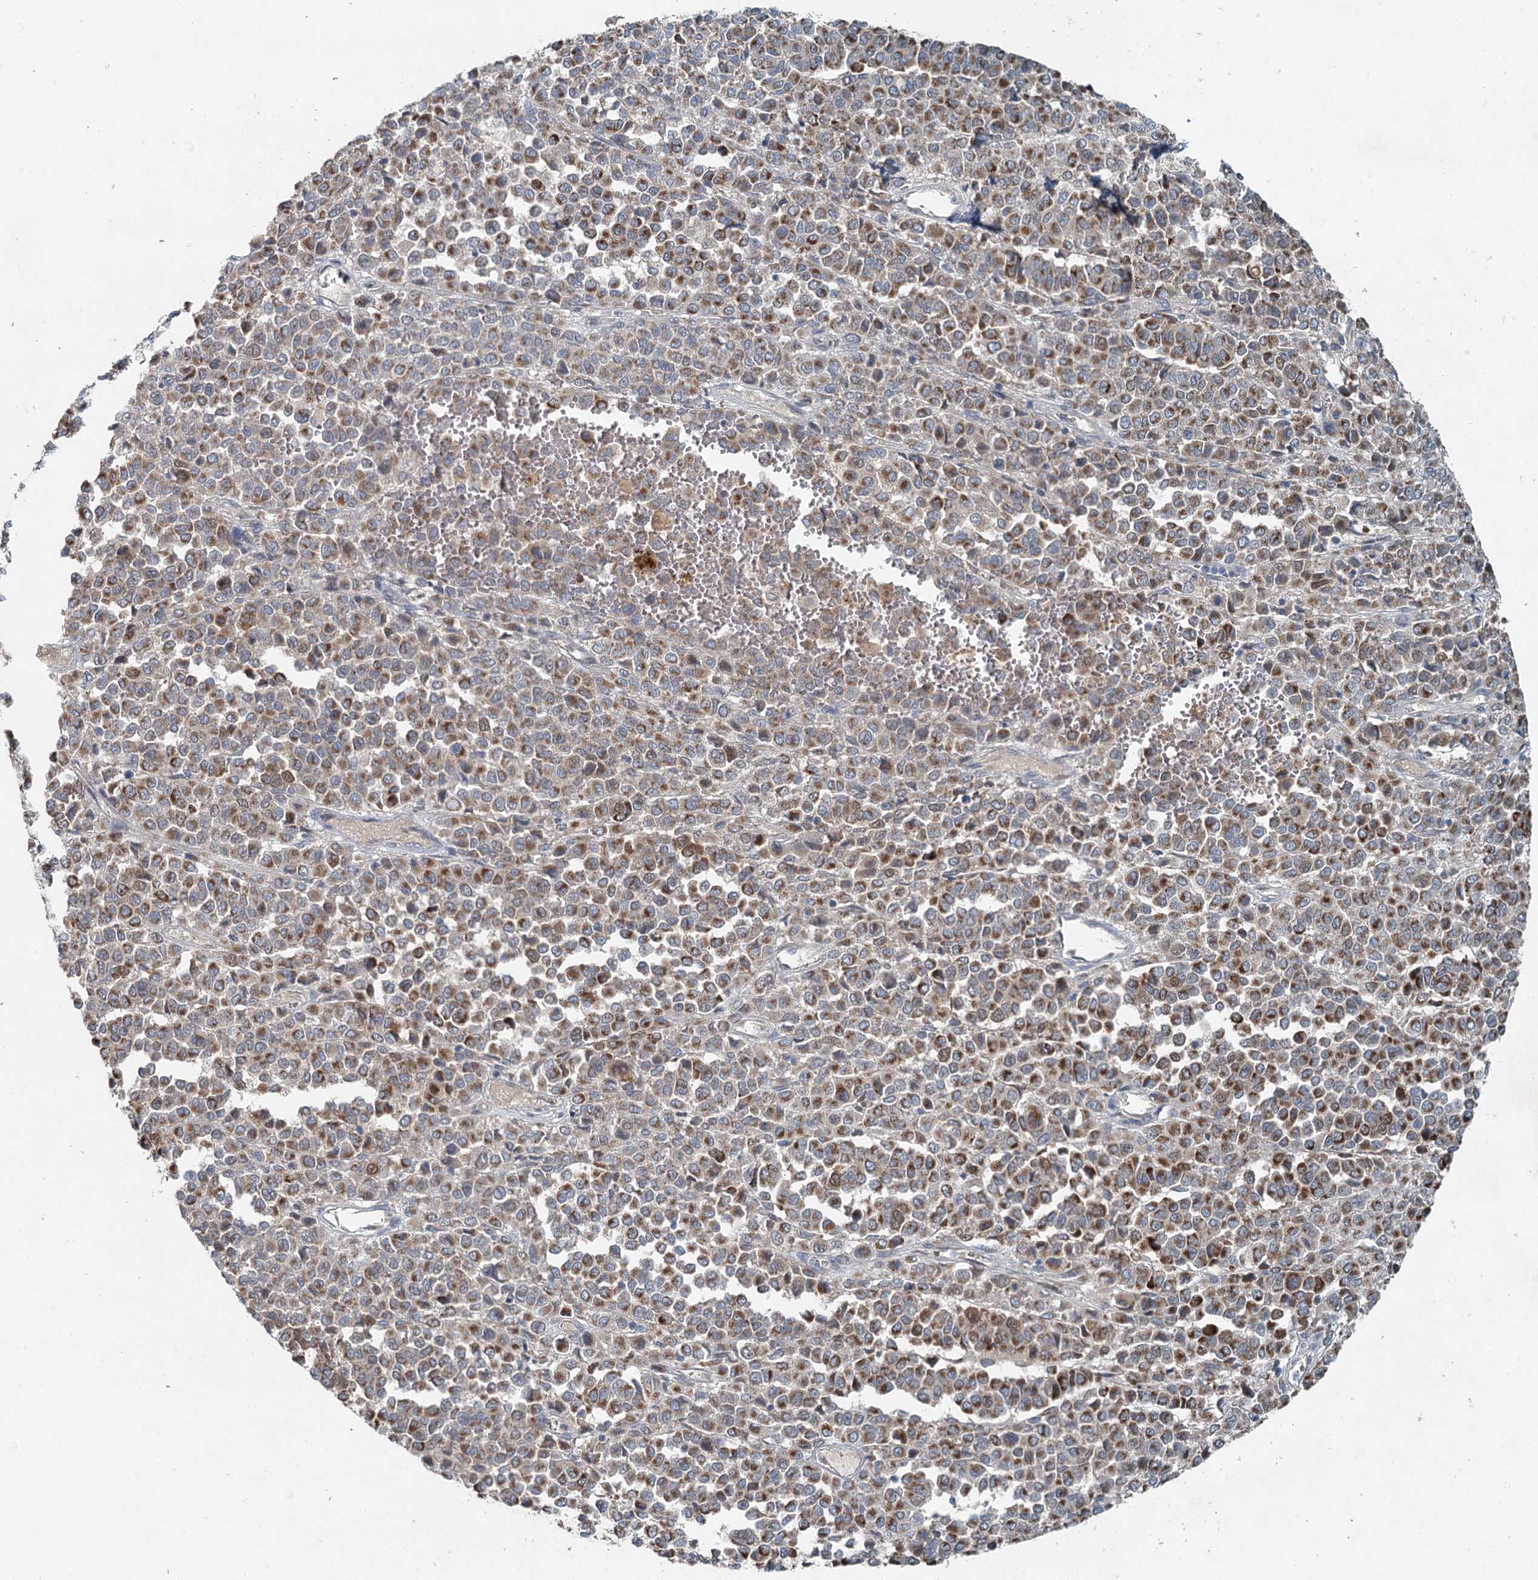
{"staining": {"intensity": "moderate", "quantity": ">75%", "location": "cytoplasmic/membranous"}, "tissue": "melanoma", "cell_type": "Tumor cells", "image_type": "cancer", "snomed": [{"axis": "morphology", "description": "Malignant melanoma, Metastatic site"}, {"axis": "topography", "description": "Pancreas"}], "caption": "Moderate cytoplasmic/membranous staining is seen in about >75% of tumor cells in melanoma. (DAB IHC with brightfield microscopy, high magnification).", "gene": "CHCHD5", "patient": {"sex": "female", "age": 30}}